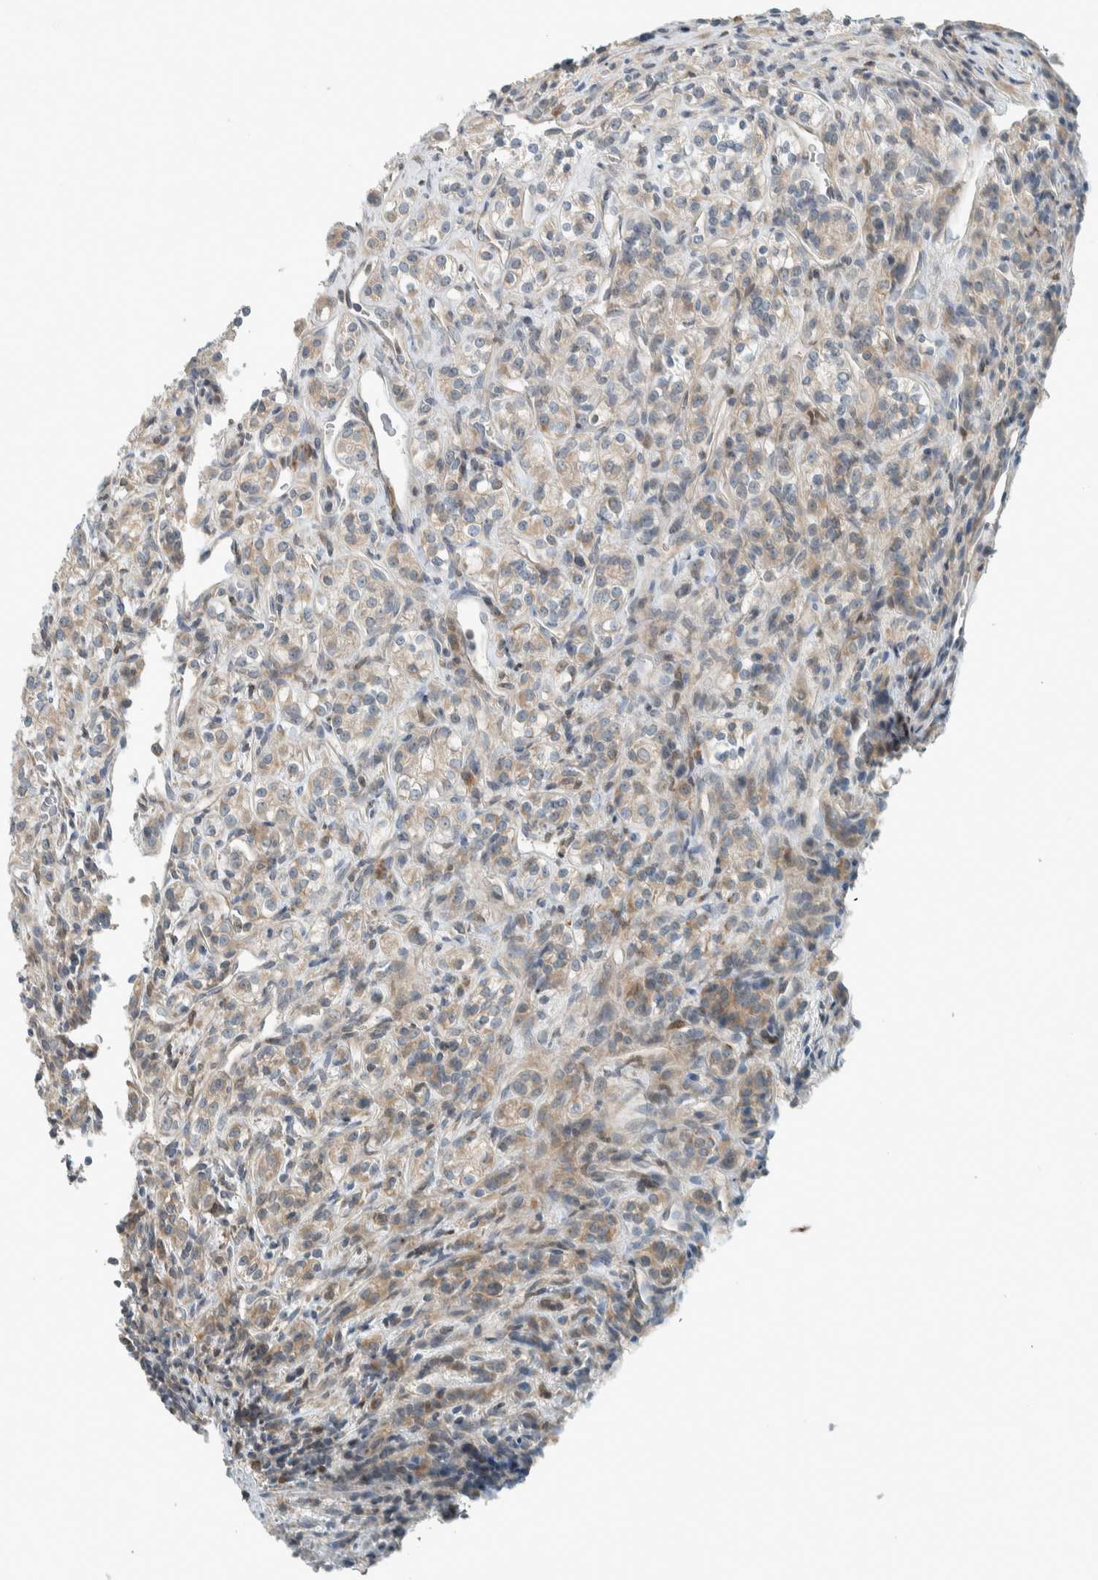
{"staining": {"intensity": "weak", "quantity": "<25%", "location": "cytoplasmic/membranous"}, "tissue": "renal cancer", "cell_type": "Tumor cells", "image_type": "cancer", "snomed": [{"axis": "morphology", "description": "Adenocarcinoma, NOS"}, {"axis": "topography", "description": "Kidney"}], "caption": "High power microscopy histopathology image of an IHC histopathology image of renal cancer, revealing no significant positivity in tumor cells.", "gene": "SEL1L", "patient": {"sex": "male", "age": 77}}